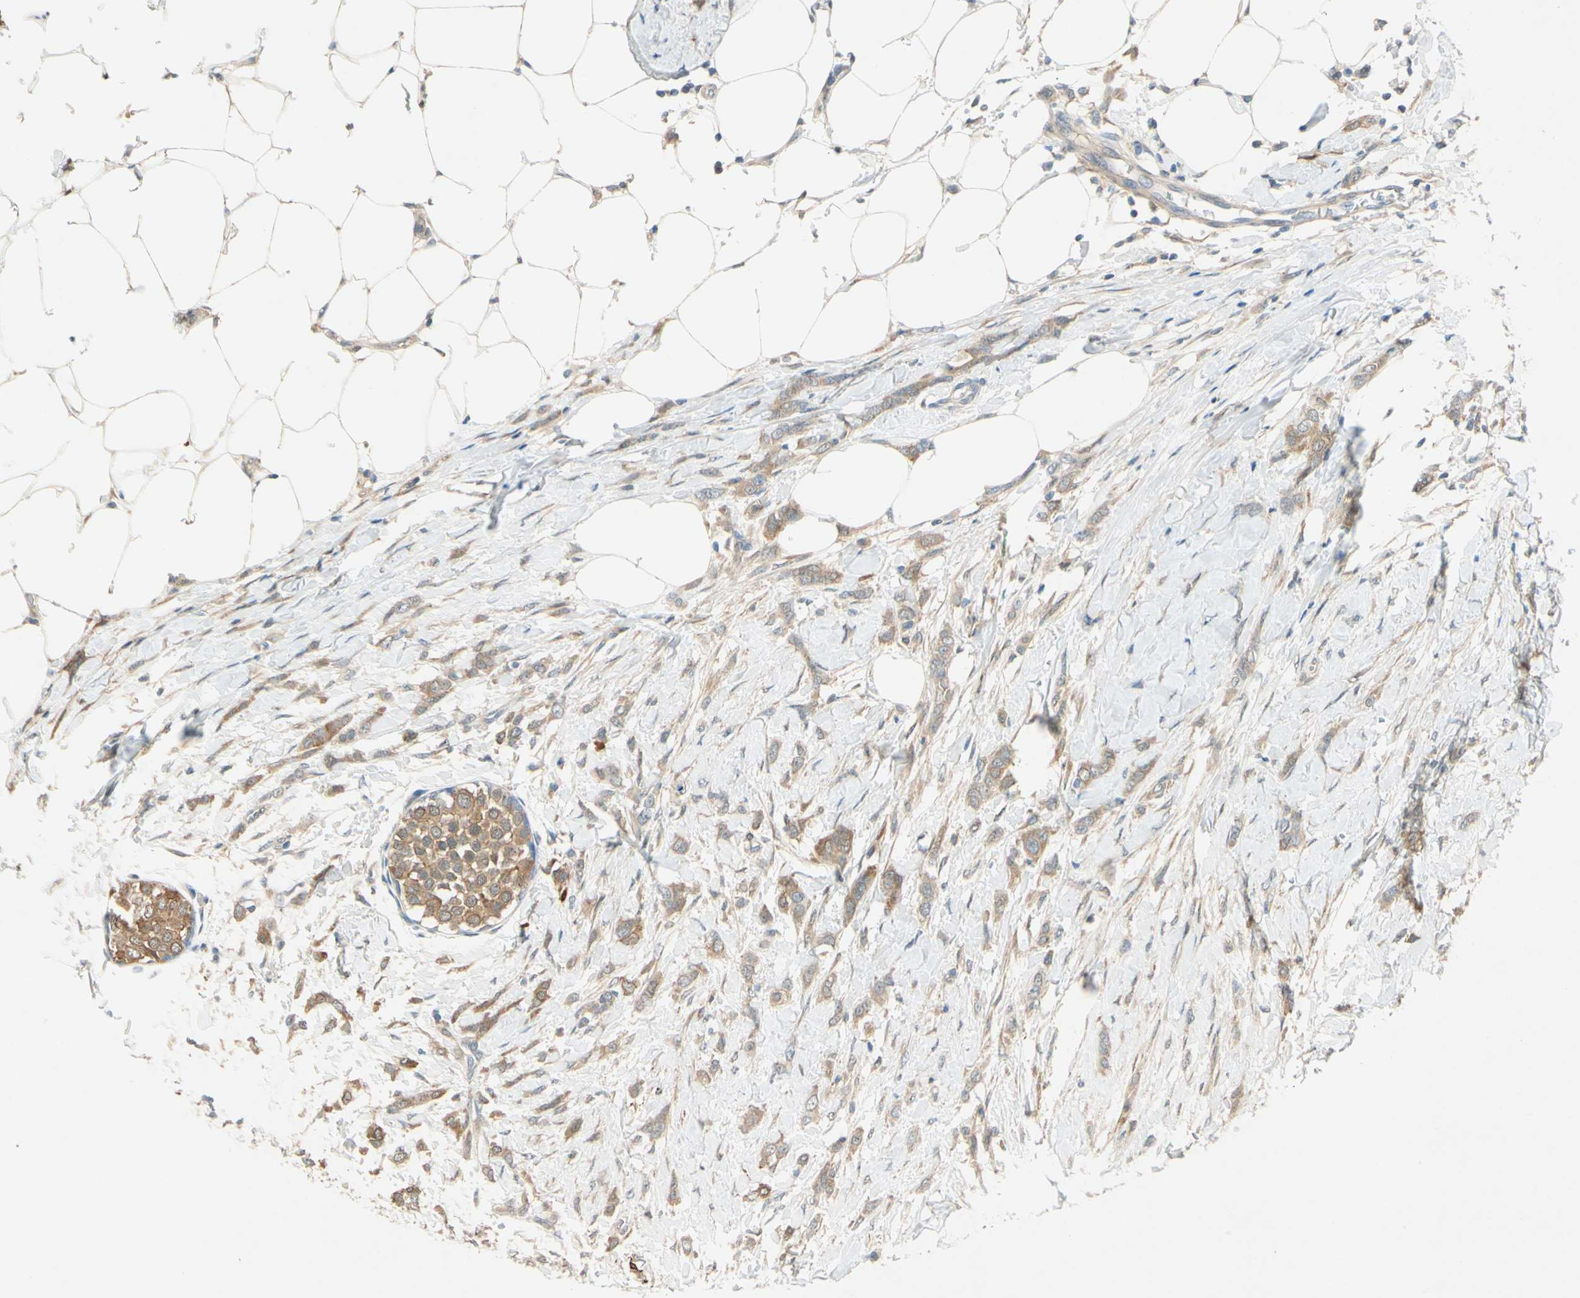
{"staining": {"intensity": "moderate", "quantity": ">75%", "location": "cytoplasmic/membranous"}, "tissue": "breast cancer", "cell_type": "Tumor cells", "image_type": "cancer", "snomed": [{"axis": "morphology", "description": "Lobular carcinoma, in situ"}, {"axis": "morphology", "description": "Lobular carcinoma"}, {"axis": "topography", "description": "Breast"}], "caption": "Lobular carcinoma in situ (breast) stained for a protein demonstrates moderate cytoplasmic/membranous positivity in tumor cells.", "gene": "WIPI1", "patient": {"sex": "female", "age": 41}}